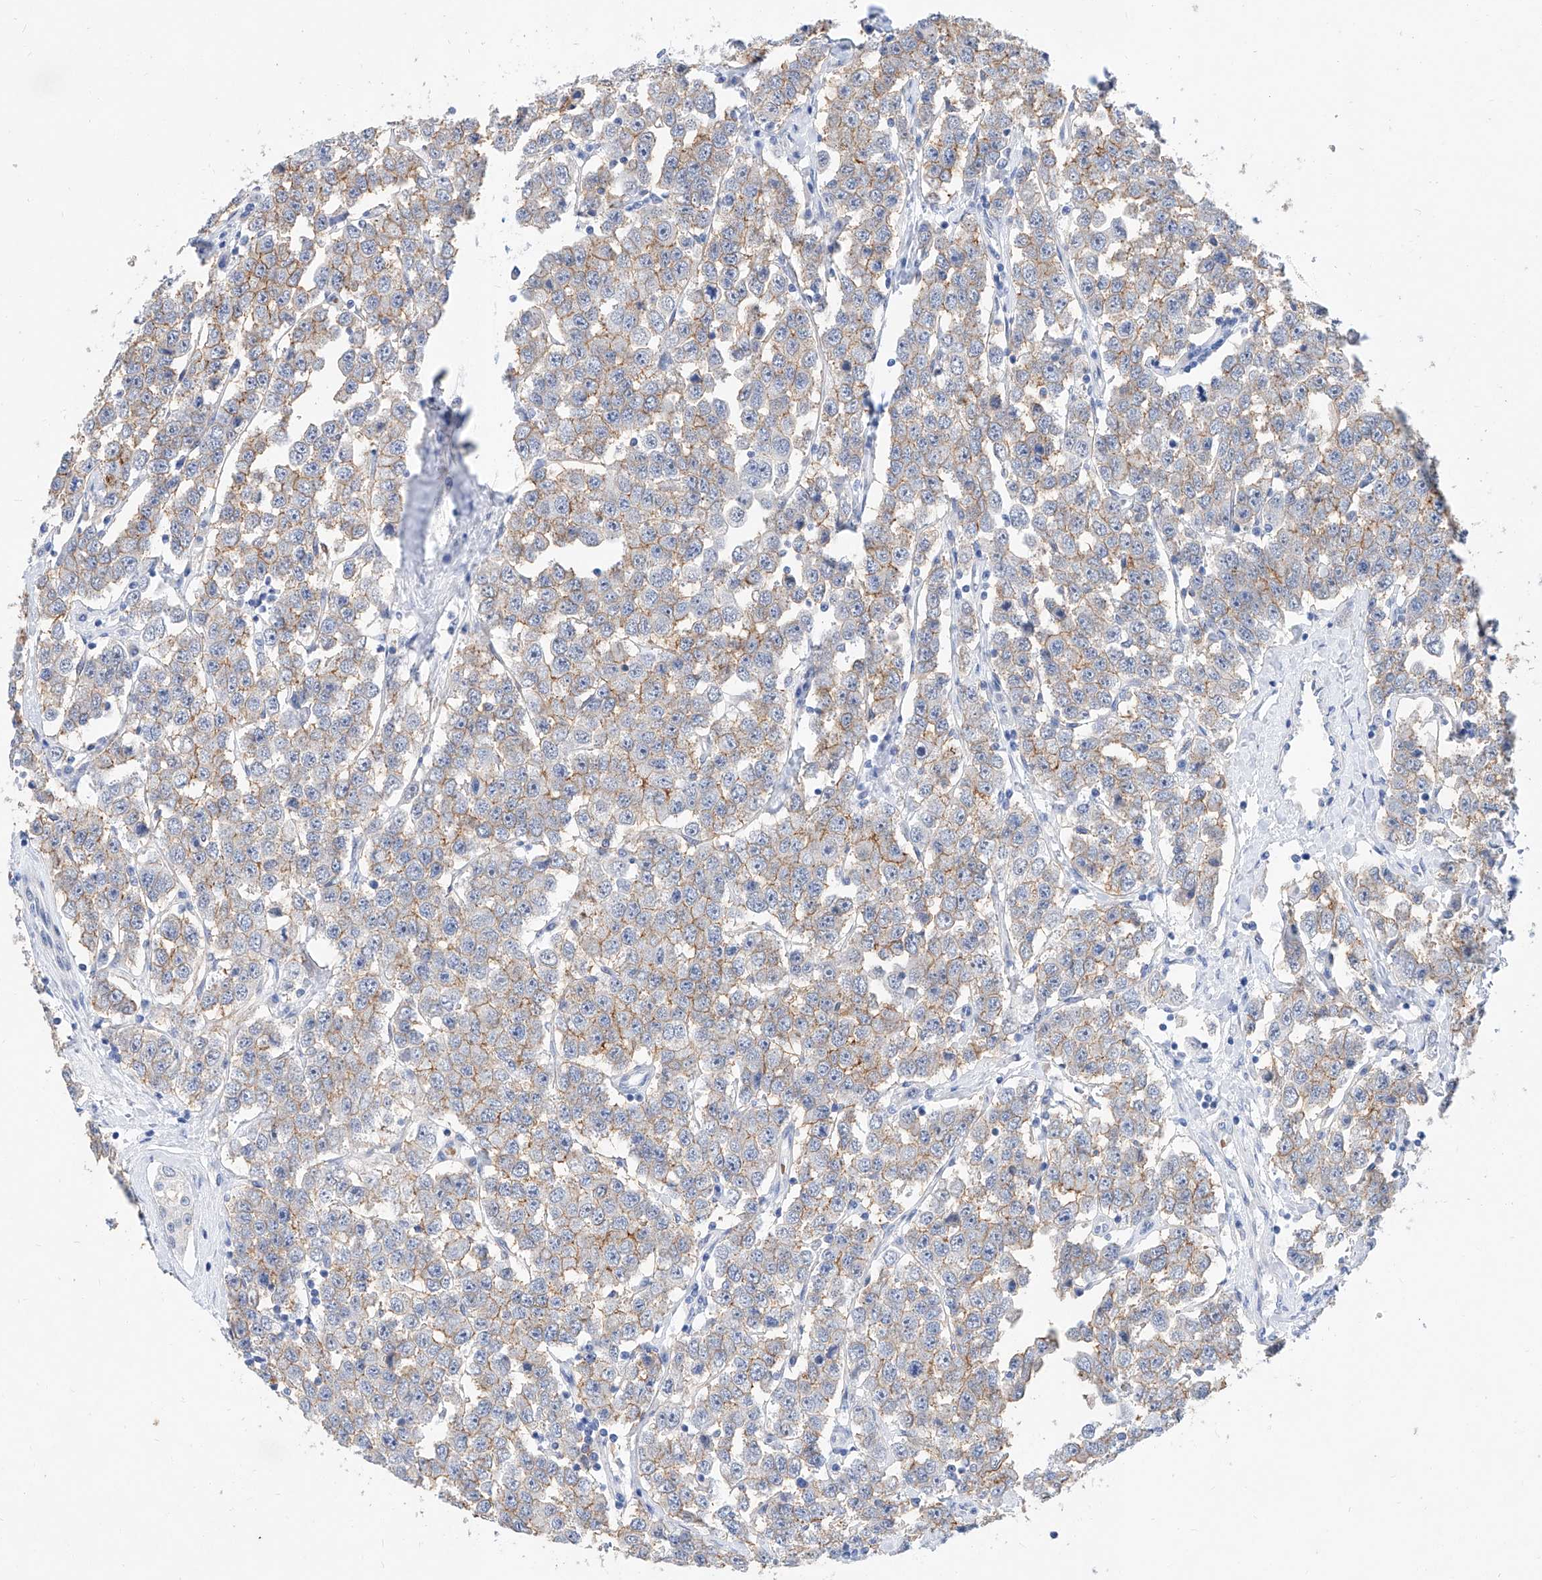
{"staining": {"intensity": "moderate", "quantity": "25%-75%", "location": "cytoplasmic/membranous"}, "tissue": "testis cancer", "cell_type": "Tumor cells", "image_type": "cancer", "snomed": [{"axis": "morphology", "description": "Seminoma, NOS"}, {"axis": "topography", "description": "Testis"}], "caption": "Testis cancer stained with a protein marker reveals moderate staining in tumor cells.", "gene": "BPTF", "patient": {"sex": "male", "age": 28}}